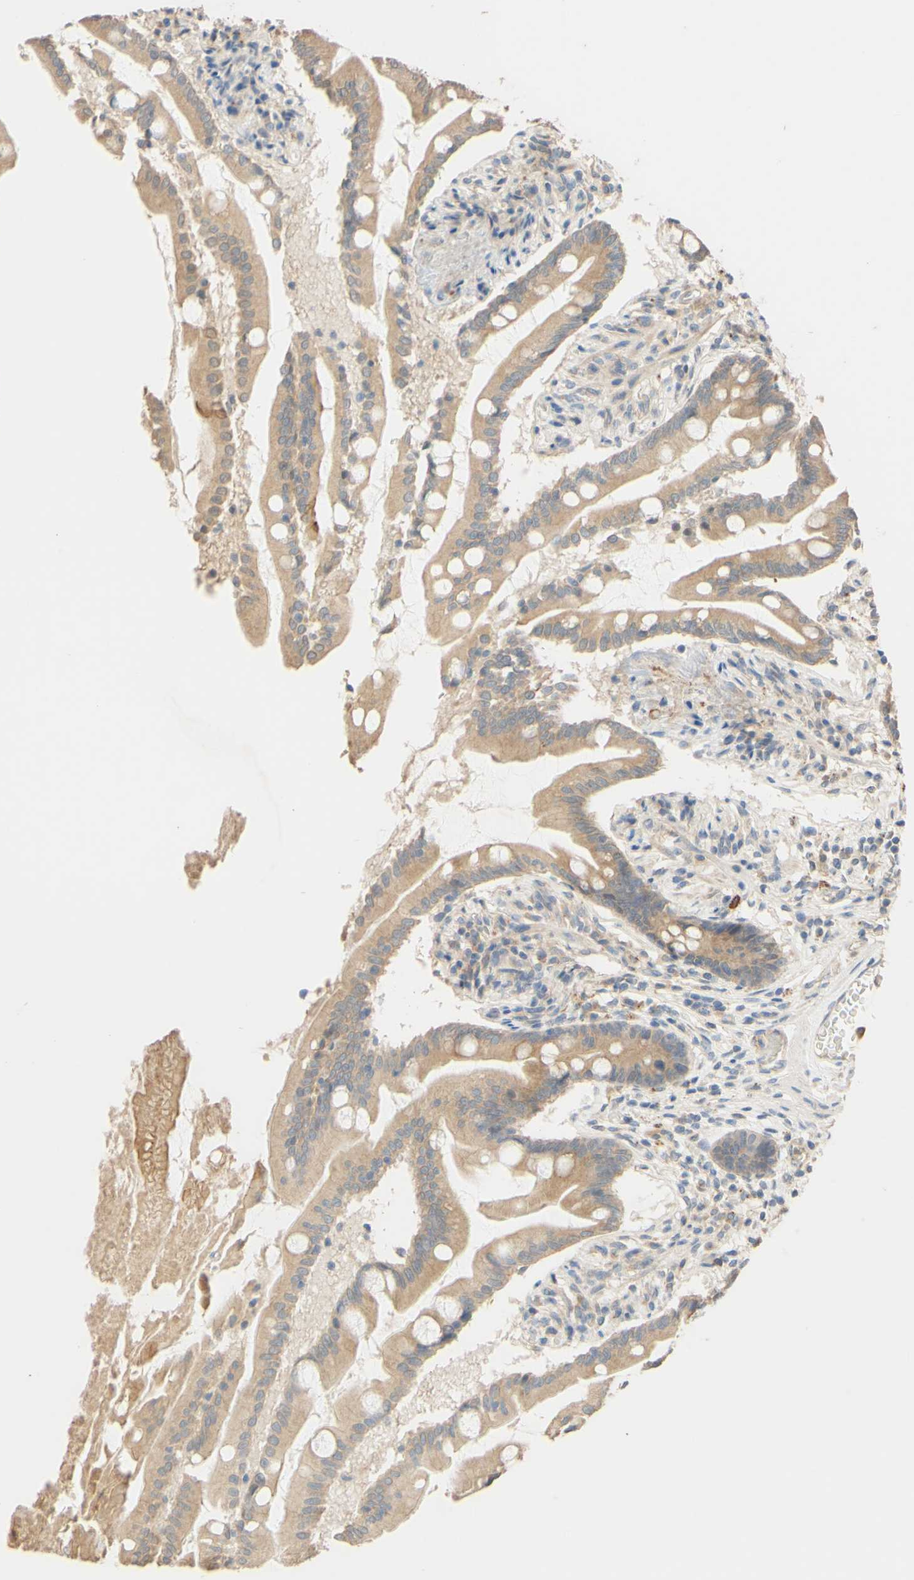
{"staining": {"intensity": "weak", "quantity": ">75%", "location": "cytoplasmic/membranous"}, "tissue": "small intestine", "cell_type": "Glandular cells", "image_type": "normal", "snomed": [{"axis": "morphology", "description": "Normal tissue, NOS"}, {"axis": "topography", "description": "Small intestine"}], "caption": "Immunohistochemistry image of unremarkable small intestine stained for a protein (brown), which reveals low levels of weak cytoplasmic/membranous staining in about >75% of glandular cells.", "gene": "SMIM19", "patient": {"sex": "female", "age": 56}}